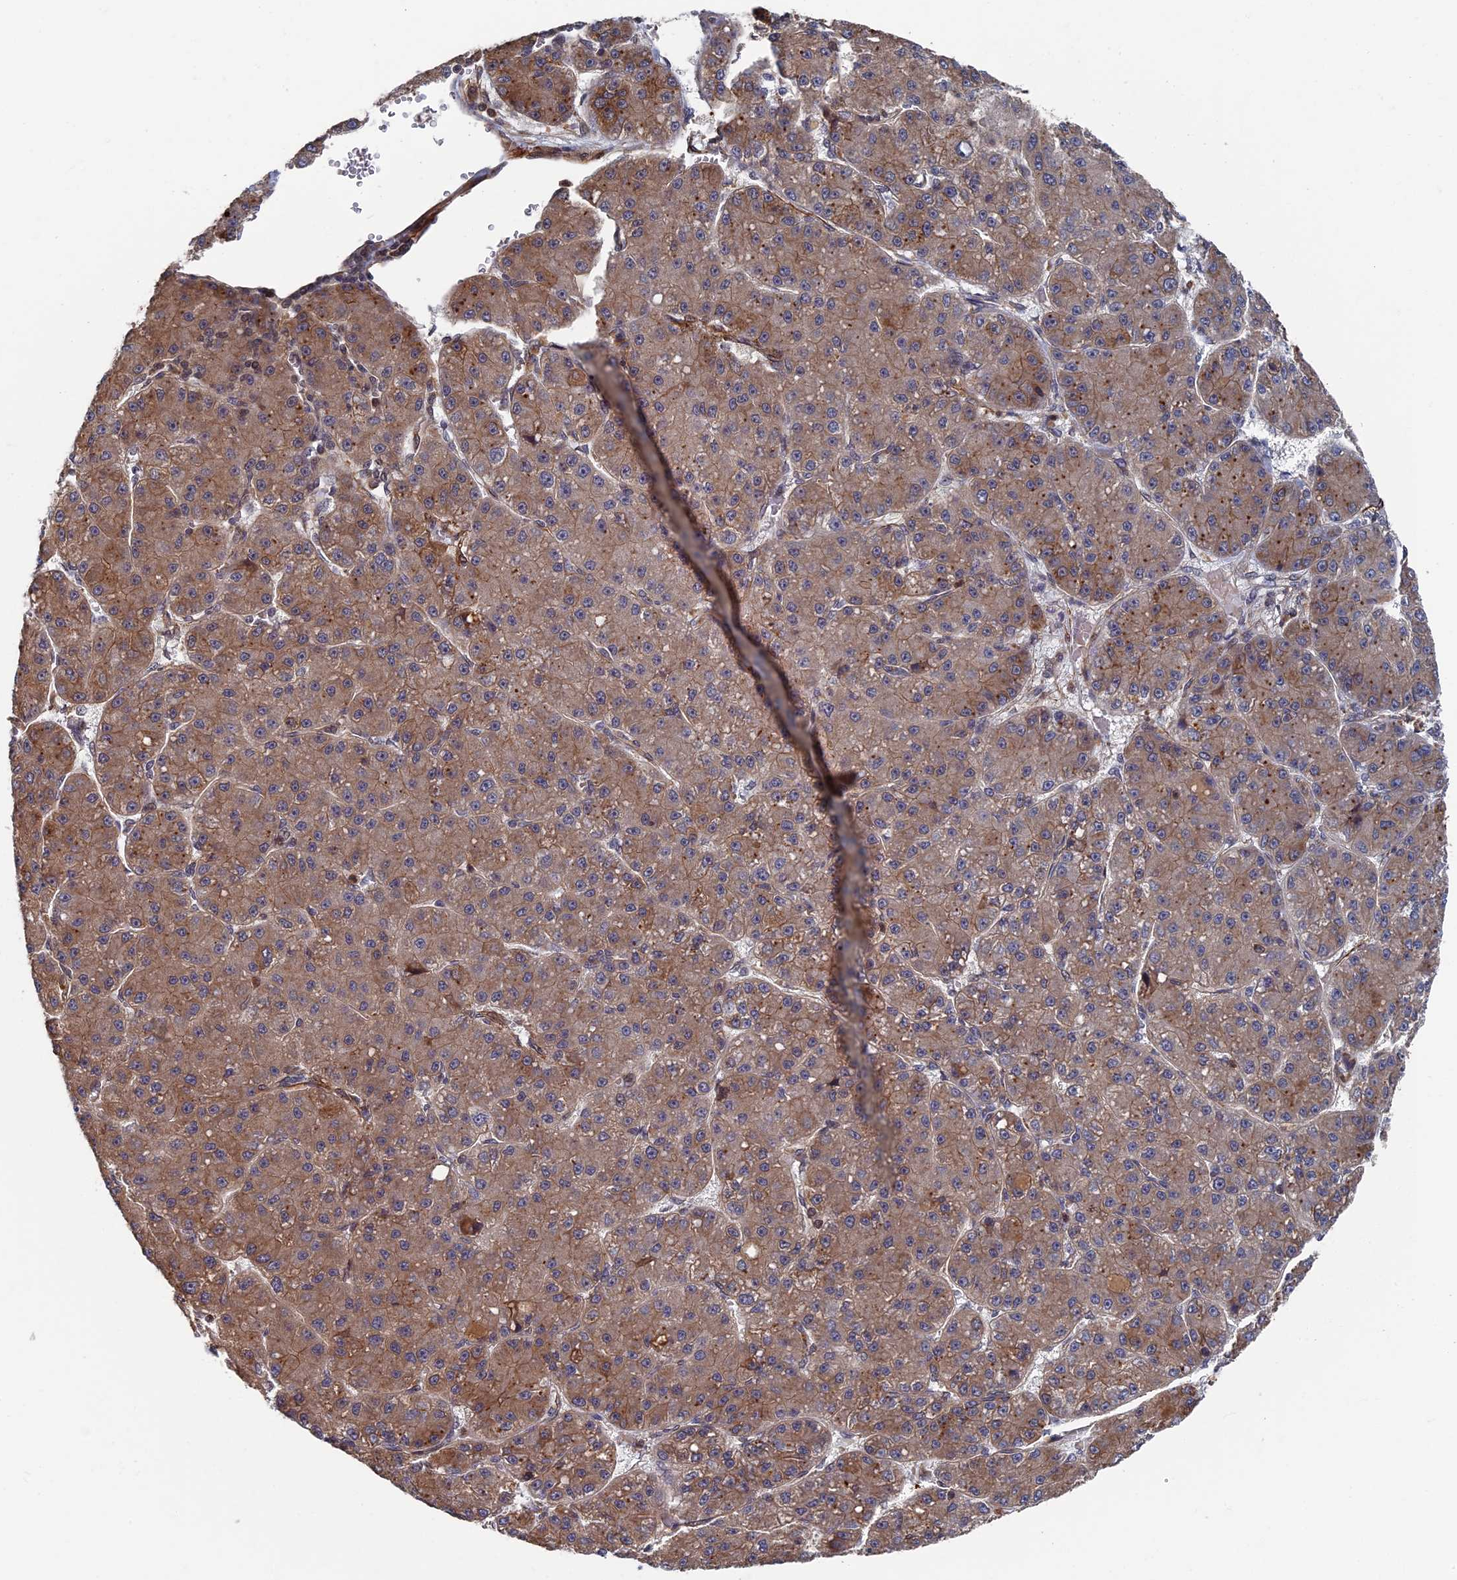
{"staining": {"intensity": "moderate", "quantity": ">75%", "location": "cytoplasmic/membranous"}, "tissue": "liver cancer", "cell_type": "Tumor cells", "image_type": "cancer", "snomed": [{"axis": "morphology", "description": "Carcinoma, Hepatocellular, NOS"}, {"axis": "topography", "description": "Liver"}], "caption": "Liver cancer (hepatocellular carcinoma) was stained to show a protein in brown. There is medium levels of moderate cytoplasmic/membranous staining in approximately >75% of tumor cells.", "gene": "CTDP1", "patient": {"sex": "male", "age": 67}}